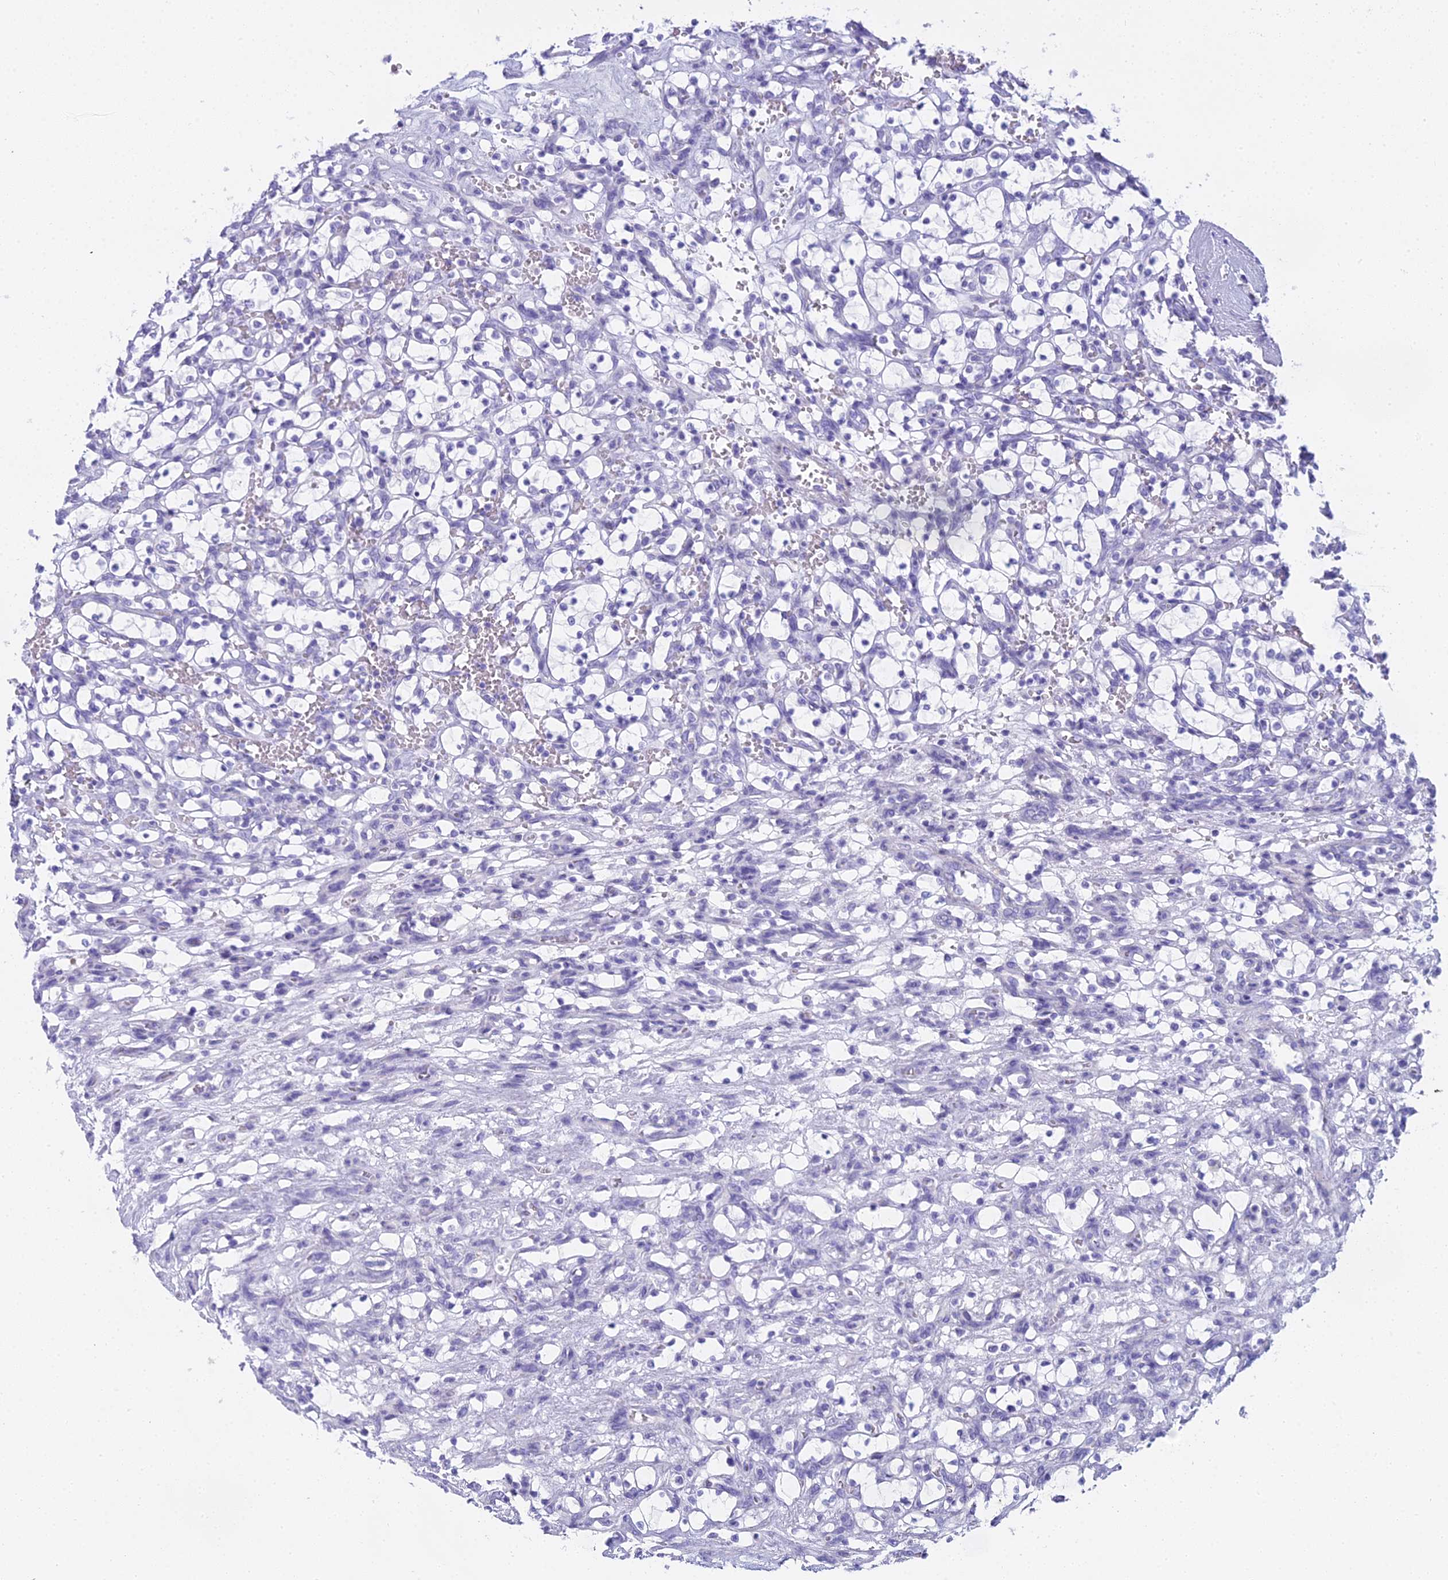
{"staining": {"intensity": "negative", "quantity": "none", "location": "none"}, "tissue": "renal cancer", "cell_type": "Tumor cells", "image_type": "cancer", "snomed": [{"axis": "morphology", "description": "Adenocarcinoma, NOS"}, {"axis": "topography", "description": "Kidney"}], "caption": "An image of human renal adenocarcinoma is negative for staining in tumor cells.", "gene": "UNC80", "patient": {"sex": "female", "age": 69}}